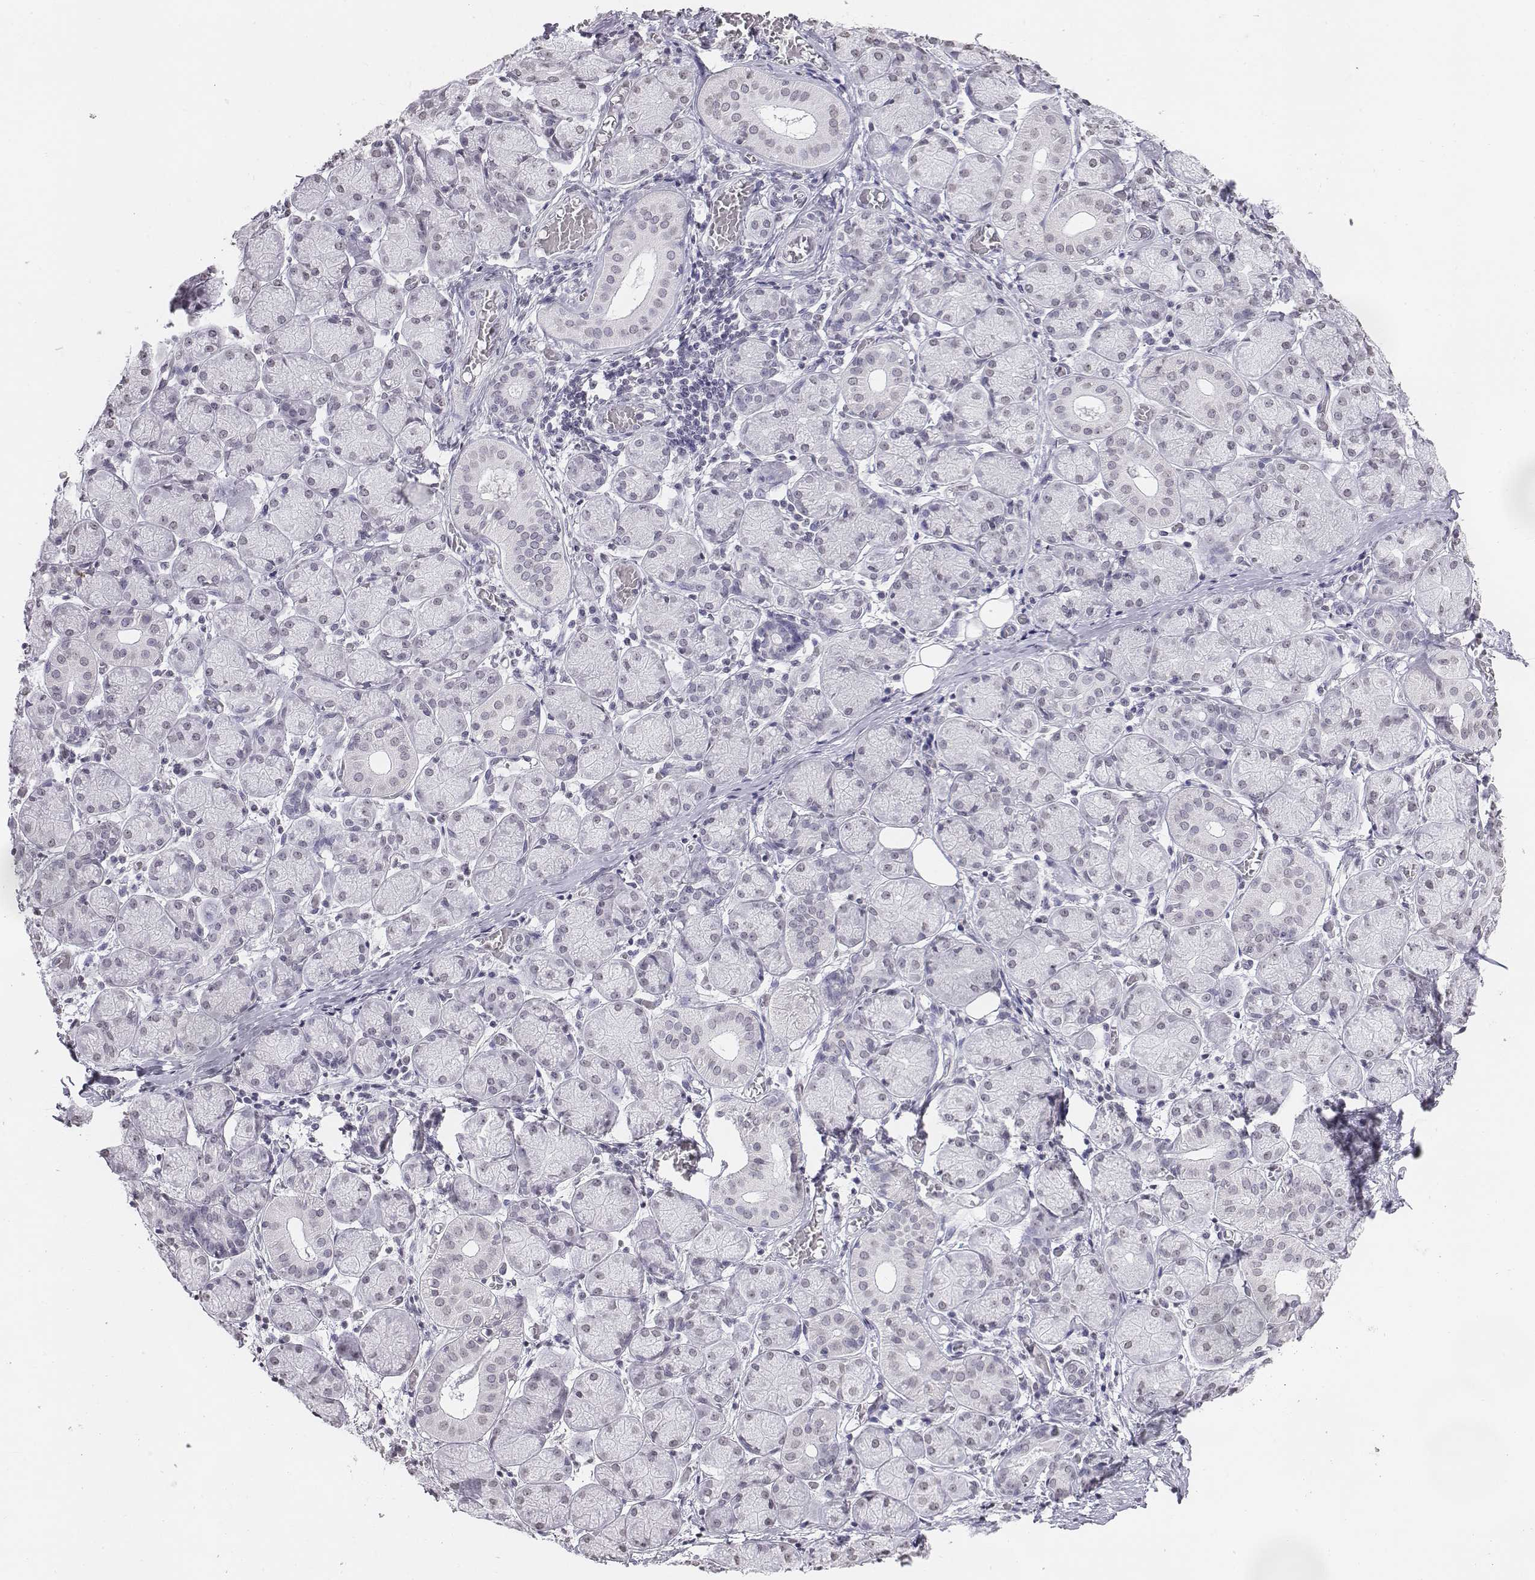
{"staining": {"intensity": "moderate", "quantity": "<25%", "location": "nuclear"}, "tissue": "salivary gland", "cell_type": "Glandular cells", "image_type": "normal", "snomed": [{"axis": "morphology", "description": "Normal tissue, NOS"}, {"axis": "topography", "description": "Salivary gland"}, {"axis": "topography", "description": "Peripheral nerve tissue"}], "caption": "Salivary gland was stained to show a protein in brown. There is low levels of moderate nuclear positivity in about <25% of glandular cells.", "gene": "BARHL1", "patient": {"sex": "female", "age": 24}}